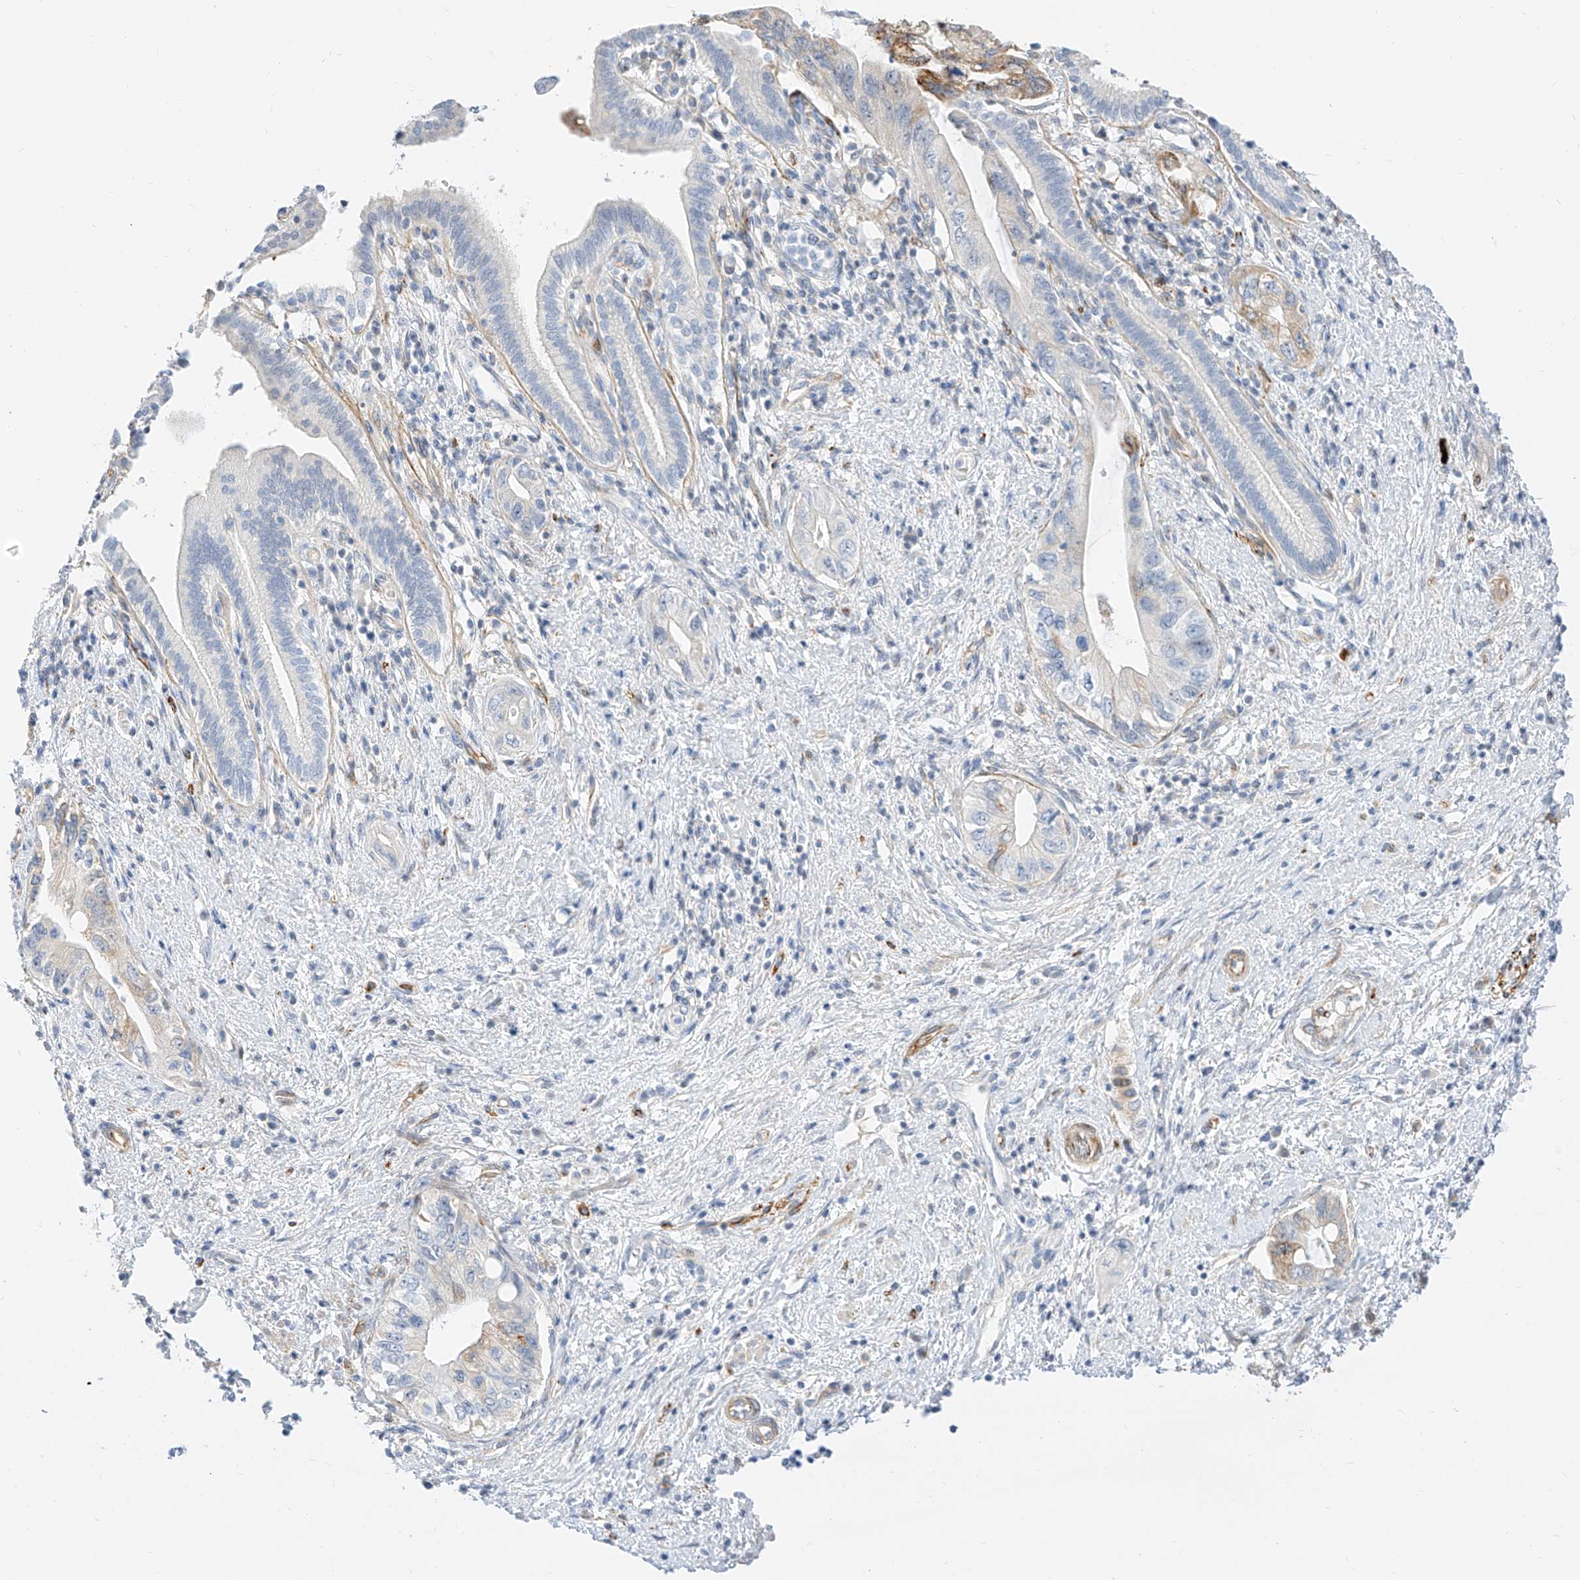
{"staining": {"intensity": "negative", "quantity": "none", "location": "none"}, "tissue": "pancreatic cancer", "cell_type": "Tumor cells", "image_type": "cancer", "snomed": [{"axis": "morphology", "description": "Adenocarcinoma, NOS"}, {"axis": "topography", "description": "Pancreas"}], "caption": "The image displays no staining of tumor cells in pancreatic cancer (adenocarcinoma).", "gene": "CDCP2", "patient": {"sex": "female", "age": 73}}